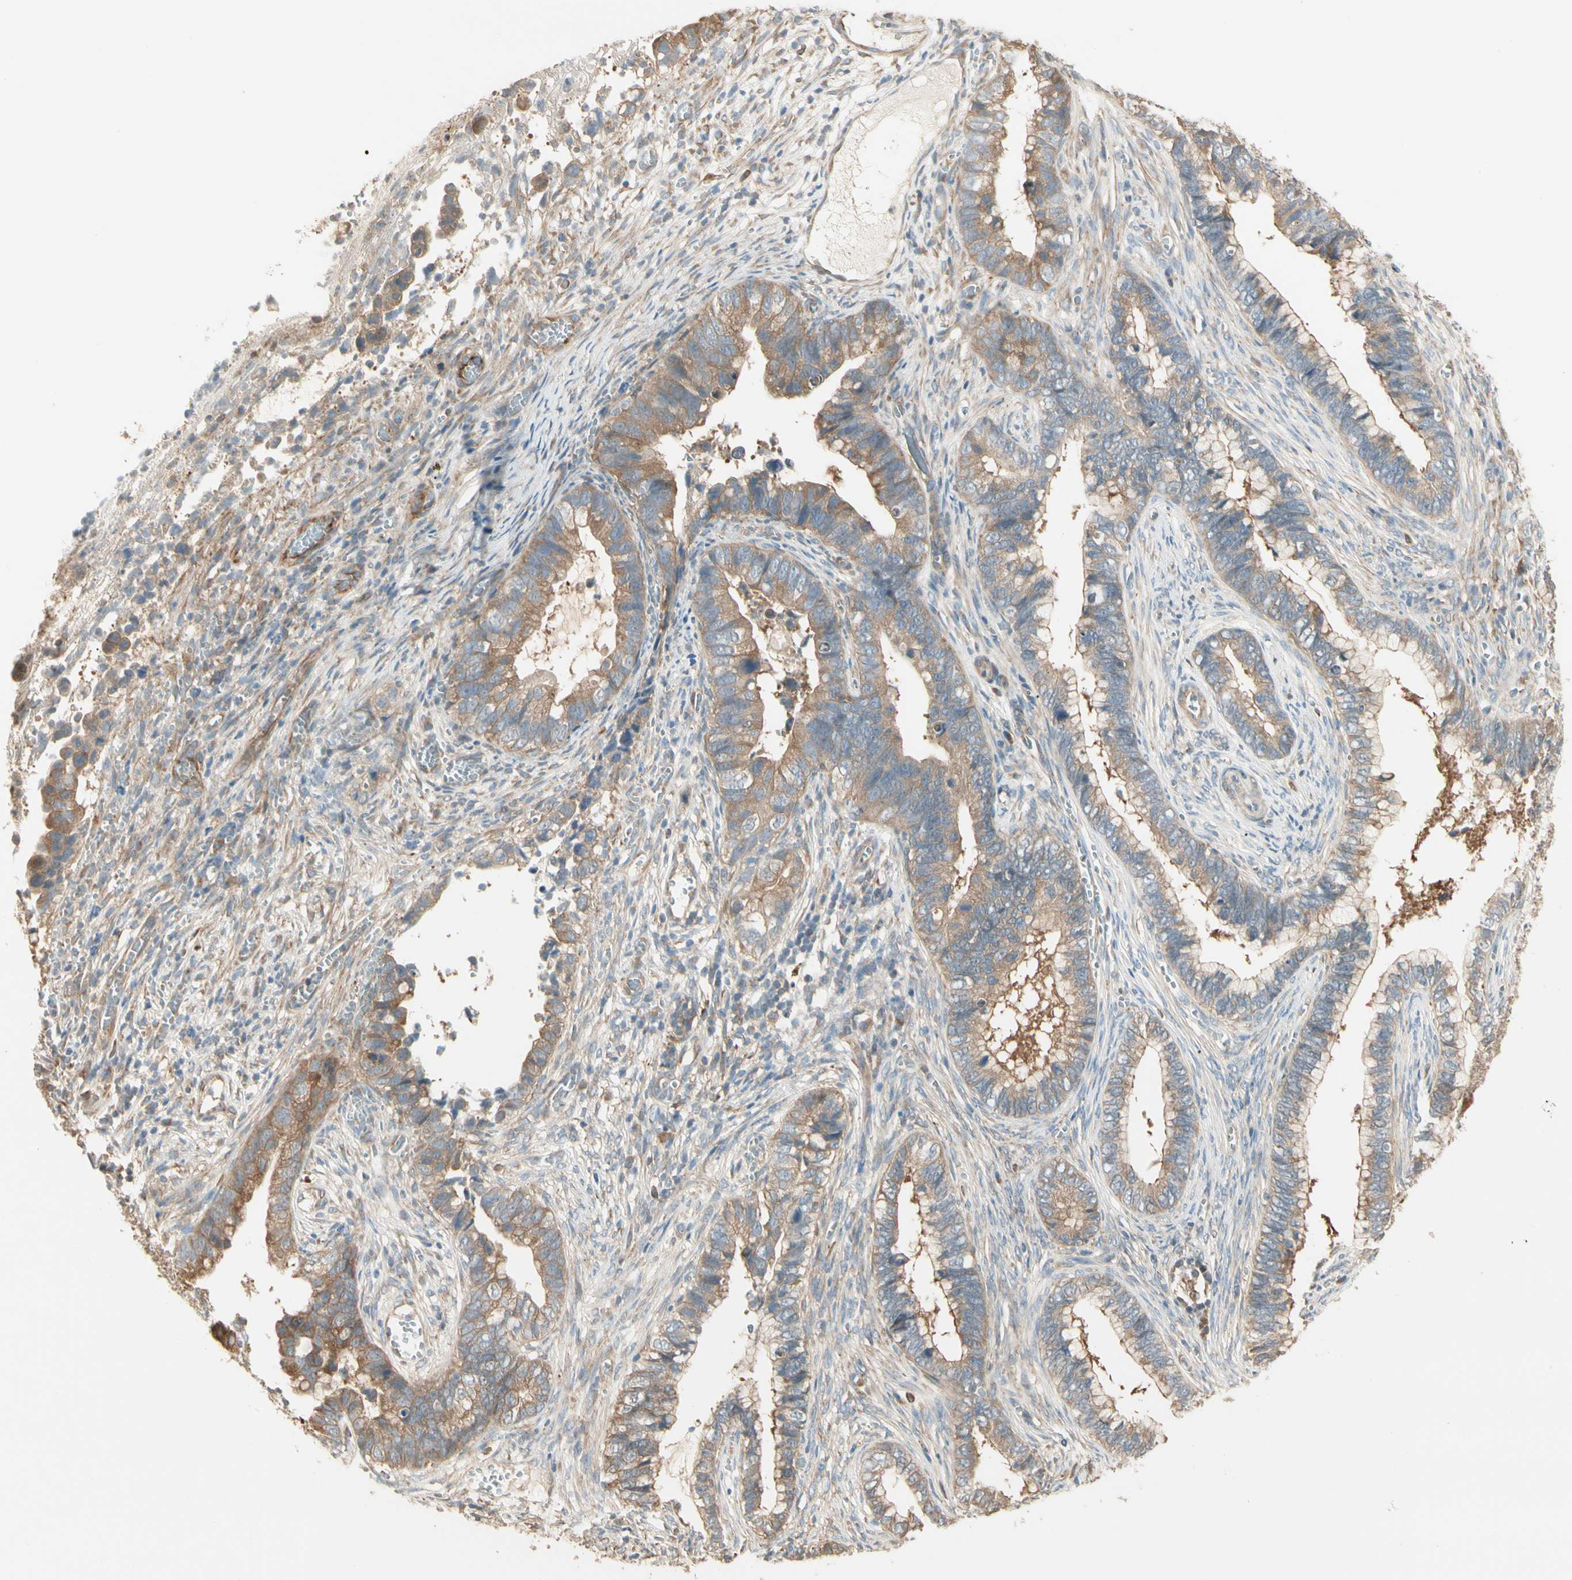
{"staining": {"intensity": "moderate", "quantity": ">75%", "location": "cytoplasmic/membranous"}, "tissue": "cervical cancer", "cell_type": "Tumor cells", "image_type": "cancer", "snomed": [{"axis": "morphology", "description": "Adenocarcinoma, NOS"}, {"axis": "topography", "description": "Cervix"}], "caption": "The image displays staining of cervical cancer, revealing moderate cytoplasmic/membranous protein staining (brown color) within tumor cells. (DAB (3,3'-diaminobenzidine) IHC, brown staining for protein, blue staining for nuclei).", "gene": "IRAG1", "patient": {"sex": "female", "age": 44}}